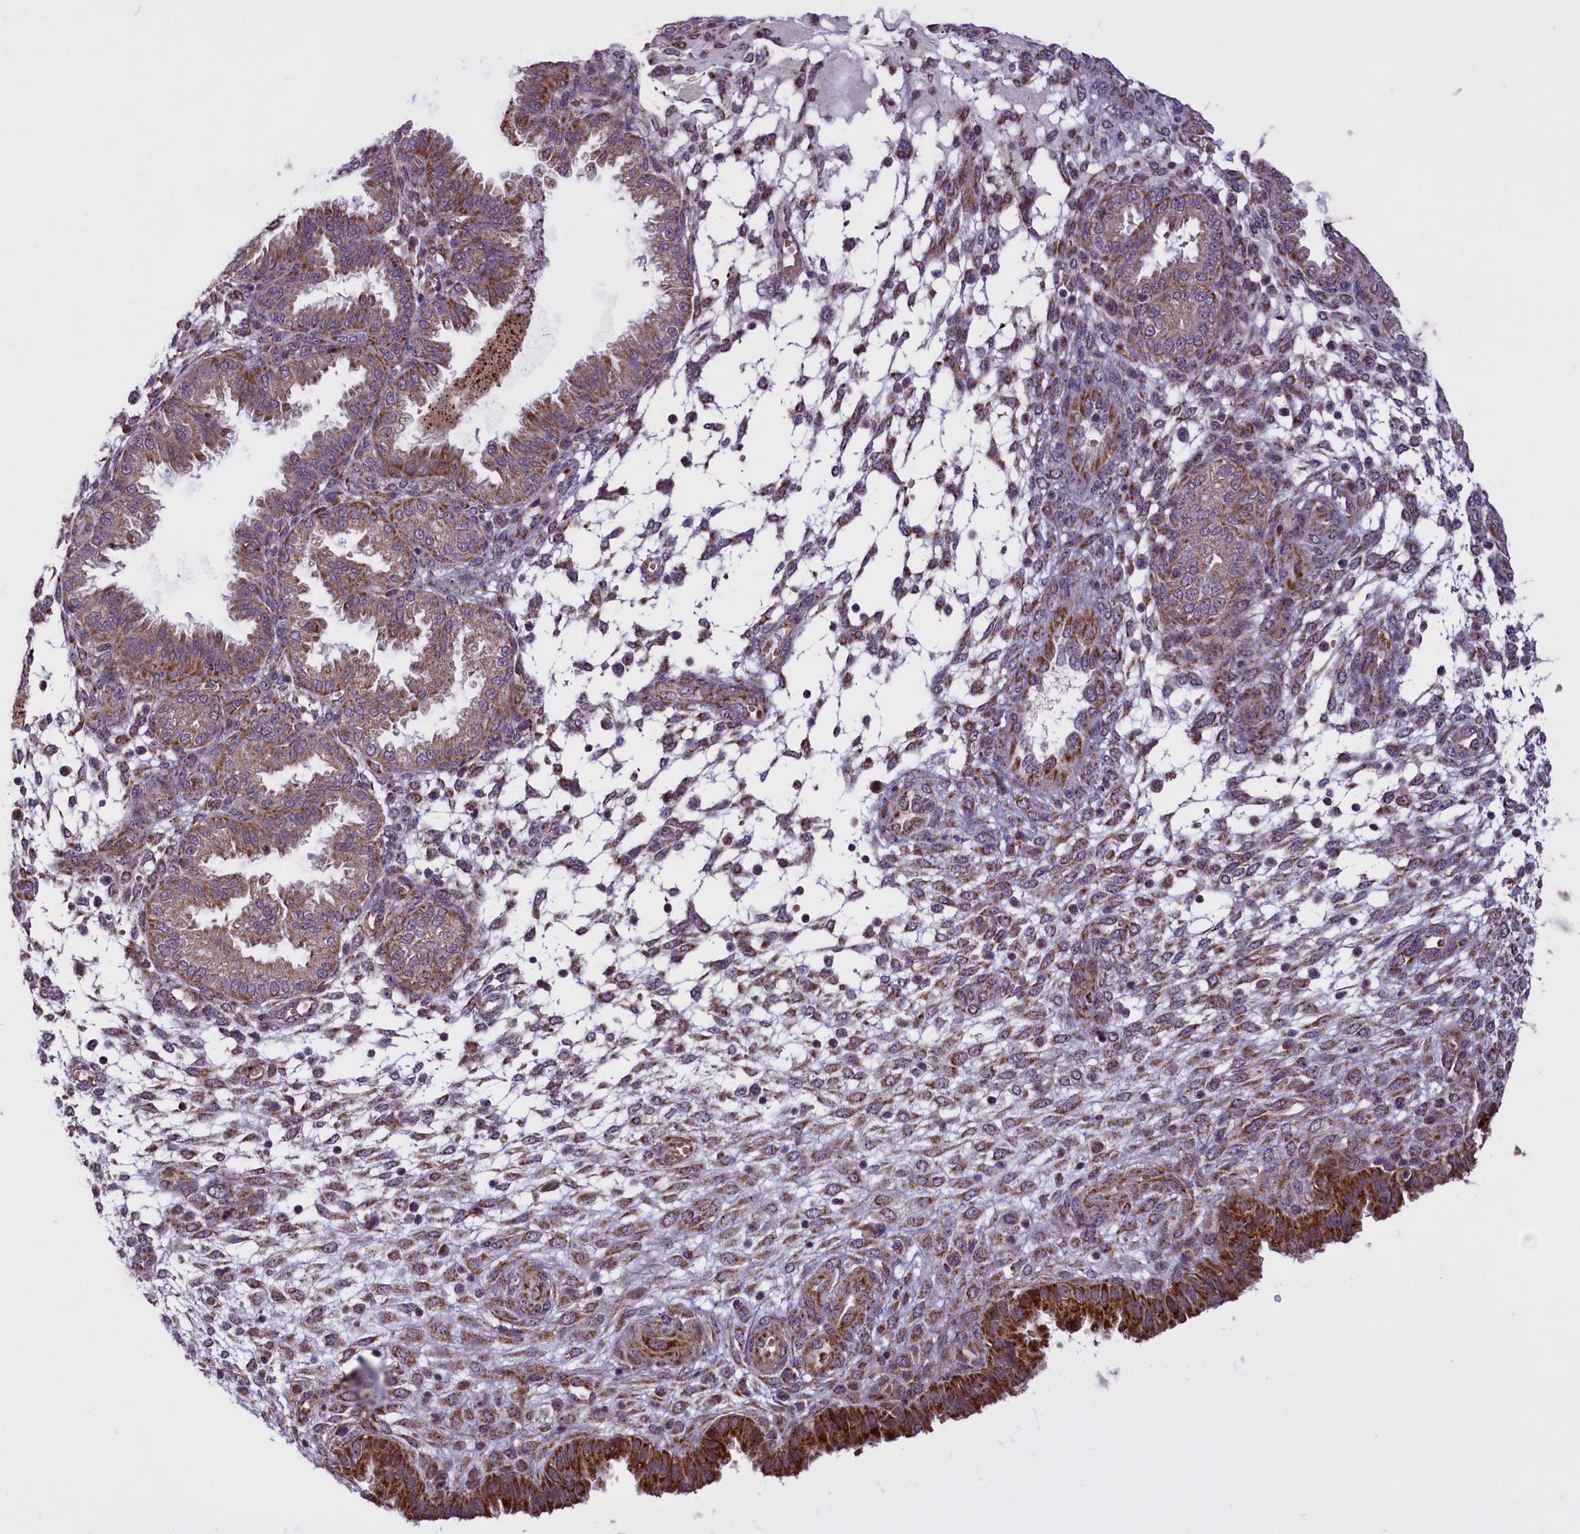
{"staining": {"intensity": "moderate", "quantity": "25%-75%", "location": "cytoplasmic/membranous"}, "tissue": "endometrium", "cell_type": "Cells in endometrial stroma", "image_type": "normal", "snomed": [{"axis": "morphology", "description": "Normal tissue, NOS"}, {"axis": "topography", "description": "Endometrium"}], "caption": "A brown stain labels moderate cytoplasmic/membranous positivity of a protein in cells in endometrial stroma of benign endometrium. The staining was performed using DAB (3,3'-diaminobenzidine) to visualize the protein expression in brown, while the nuclei were stained in blue with hematoxylin (Magnification: 20x).", "gene": "NDUFS5", "patient": {"sex": "female", "age": 33}}